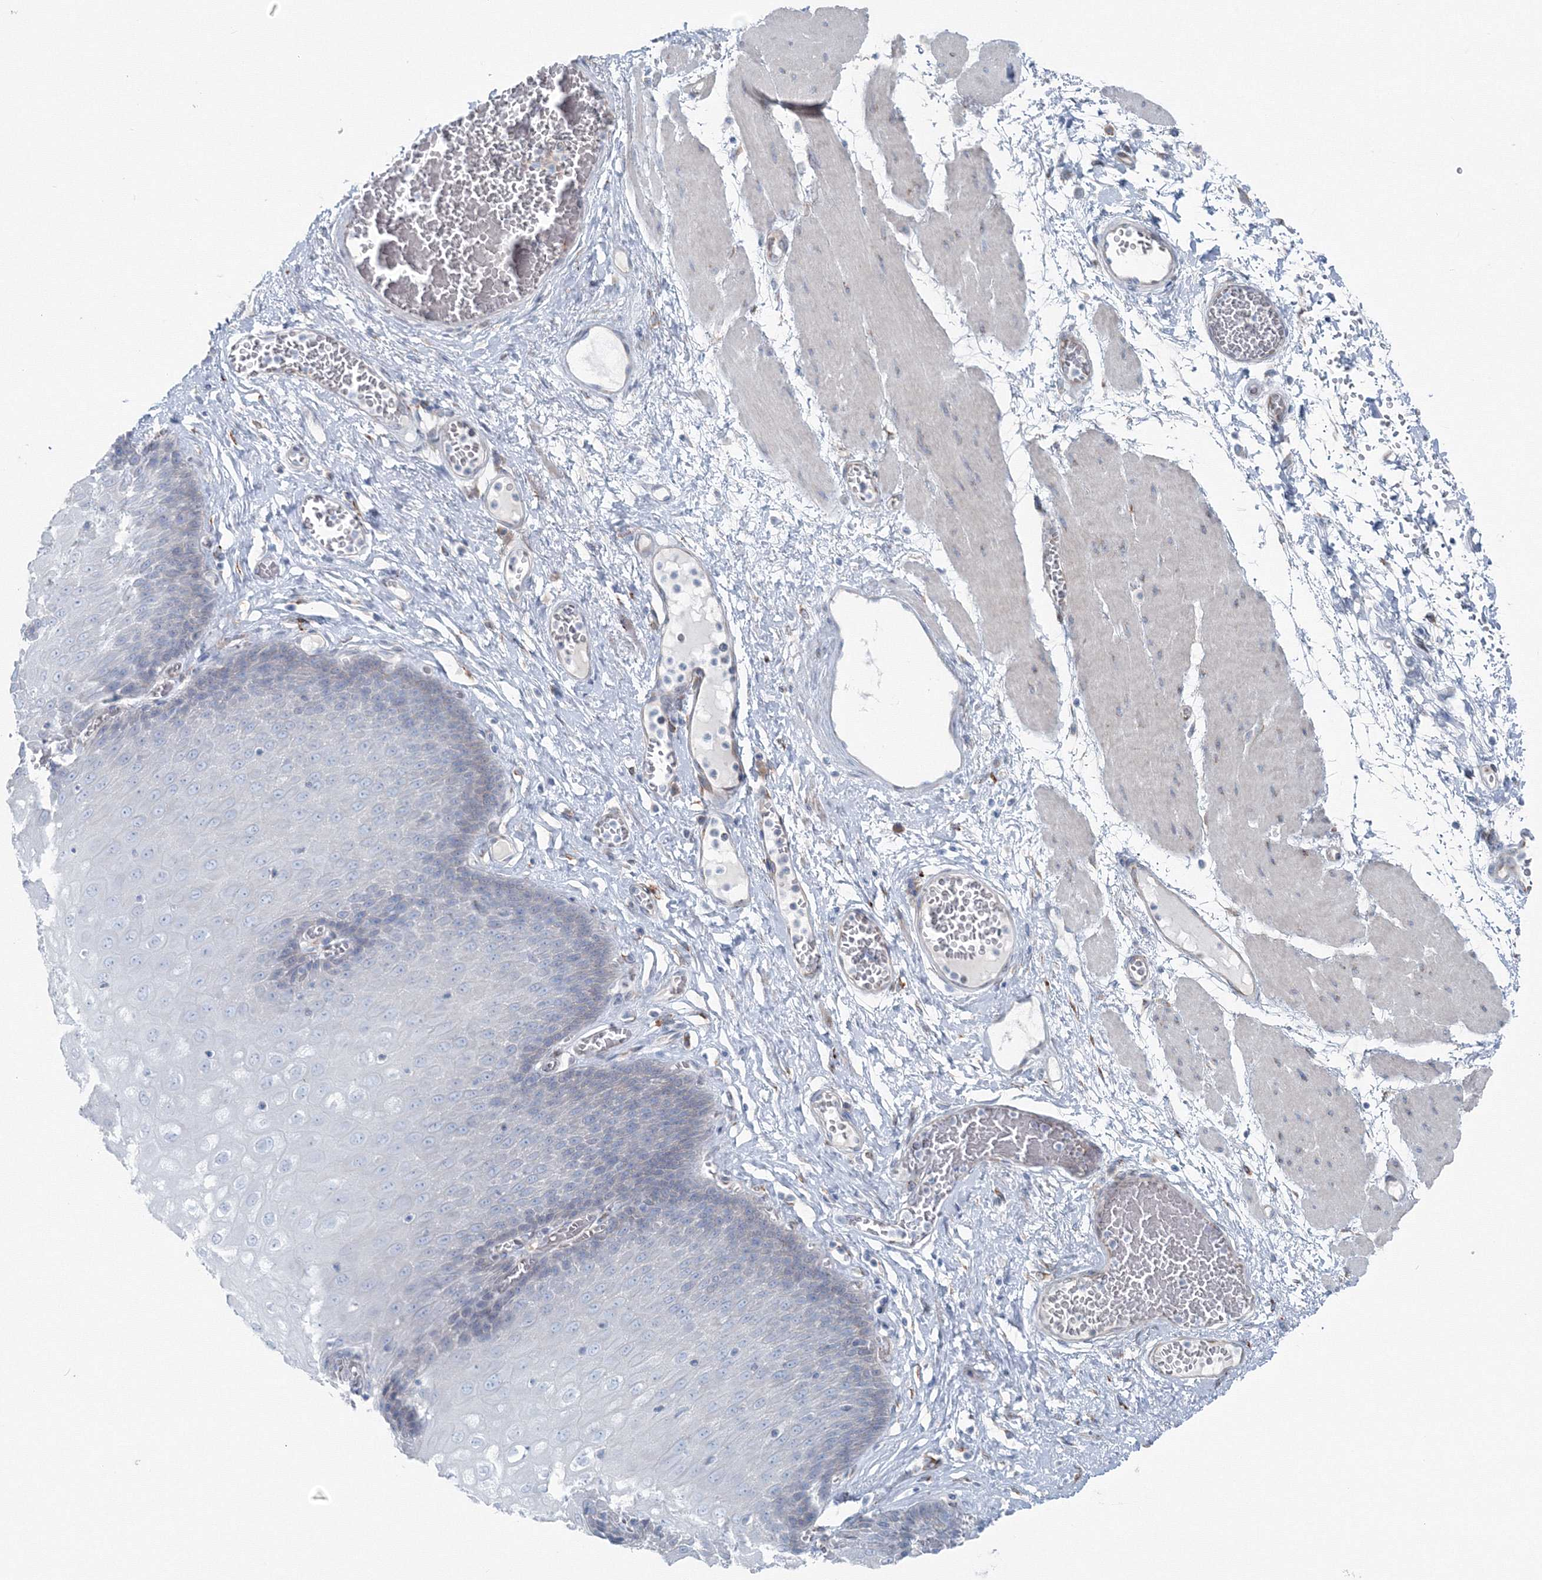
{"staining": {"intensity": "negative", "quantity": "none", "location": "none"}, "tissue": "esophagus", "cell_type": "Squamous epithelial cells", "image_type": "normal", "snomed": [{"axis": "morphology", "description": "Normal tissue, NOS"}, {"axis": "topography", "description": "Esophagus"}], "caption": "An immunohistochemistry micrograph of normal esophagus is shown. There is no staining in squamous epithelial cells of esophagus.", "gene": "ENSG00000285283", "patient": {"sex": "male", "age": 60}}